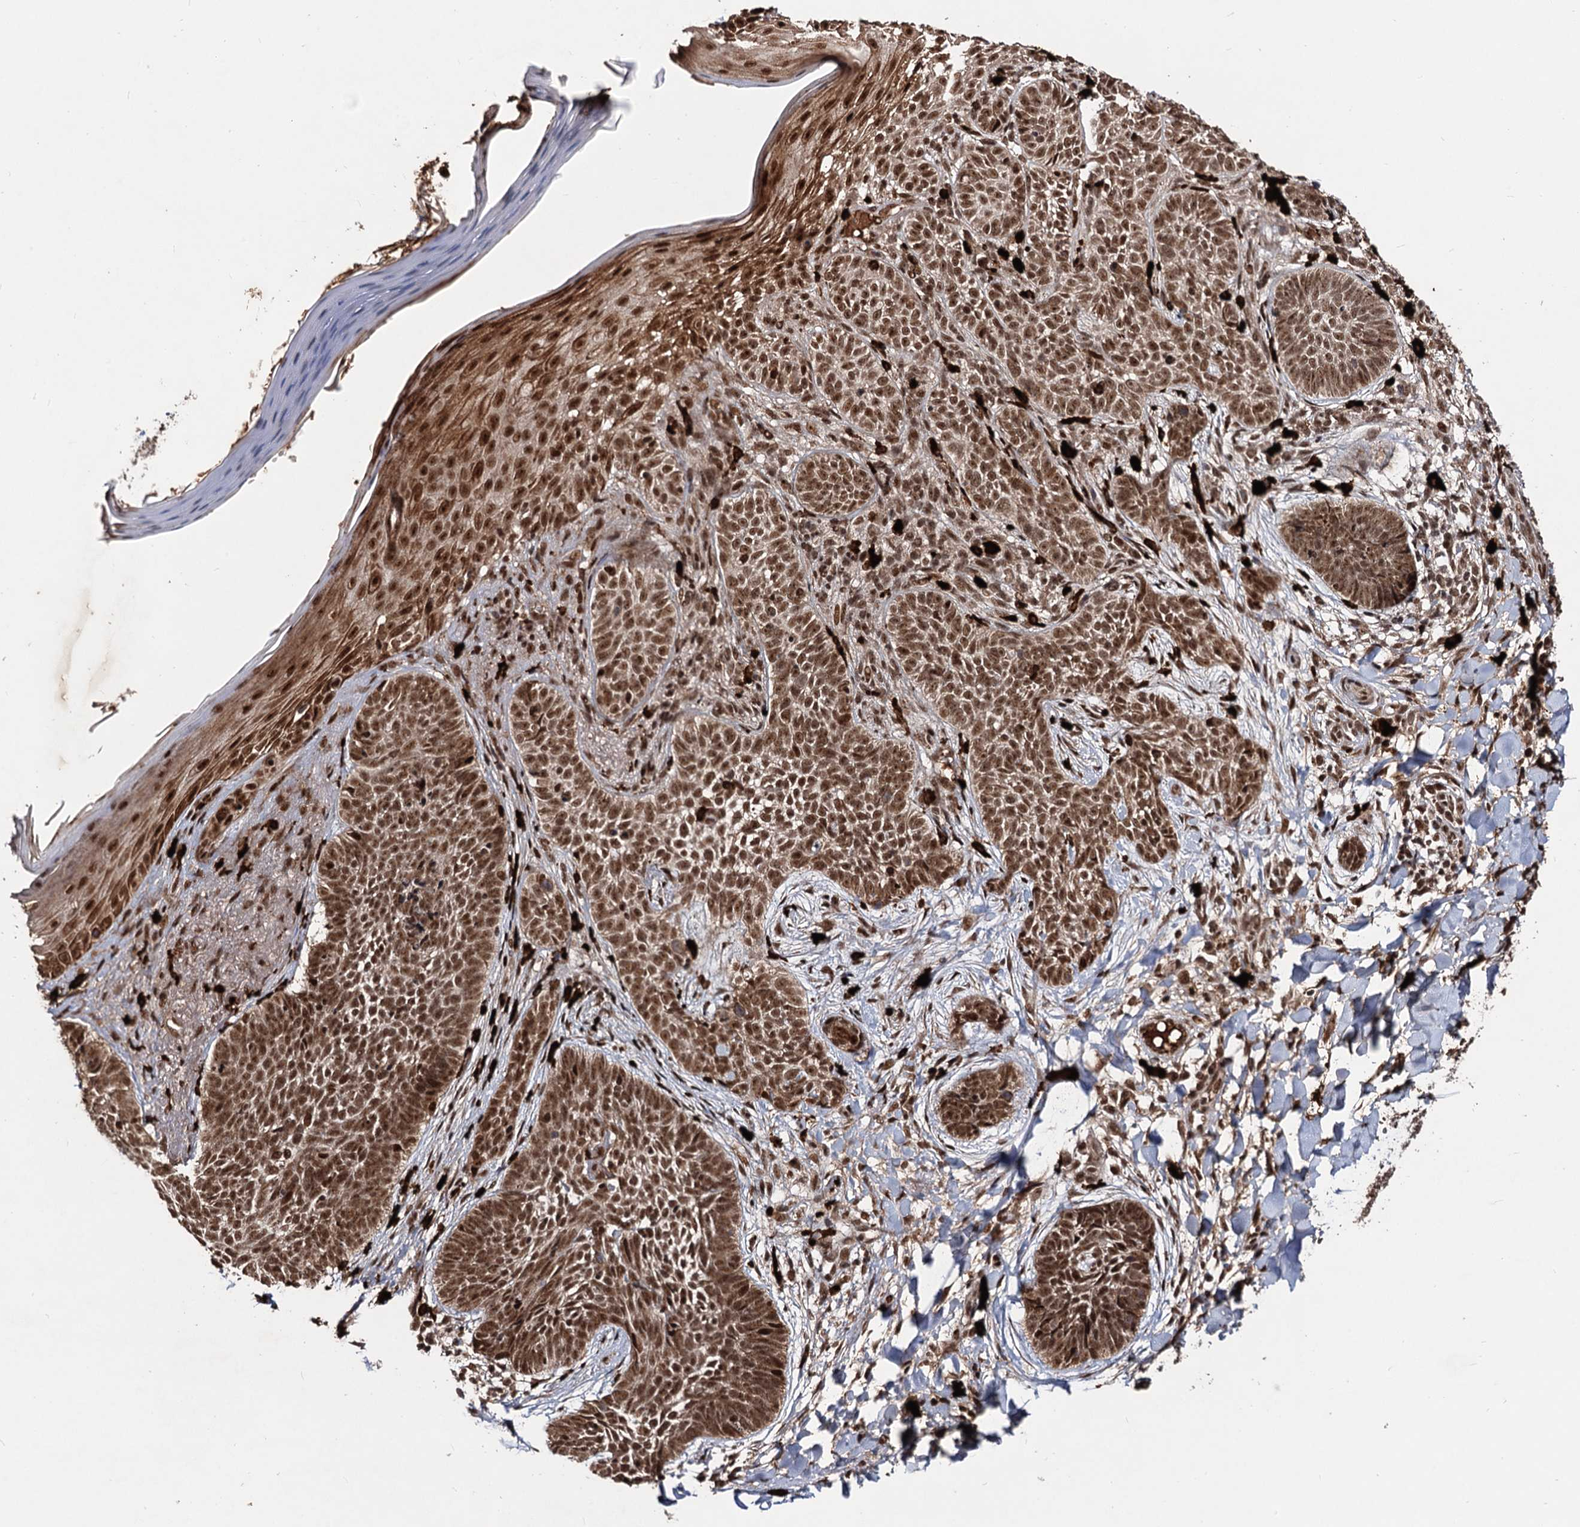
{"staining": {"intensity": "moderate", "quantity": ">75%", "location": "nuclear"}, "tissue": "skin cancer", "cell_type": "Tumor cells", "image_type": "cancer", "snomed": [{"axis": "morphology", "description": "Basal cell carcinoma"}, {"axis": "topography", "description": "Skin"}], "caption": "Skin basal cell carcinoma stained with immunohistochemistry exhibits moderate nuclear staining in approximately >75% of tumor cells.", "gene": "SFSWAP", "patient": {"sex": "female", "age": 61}}